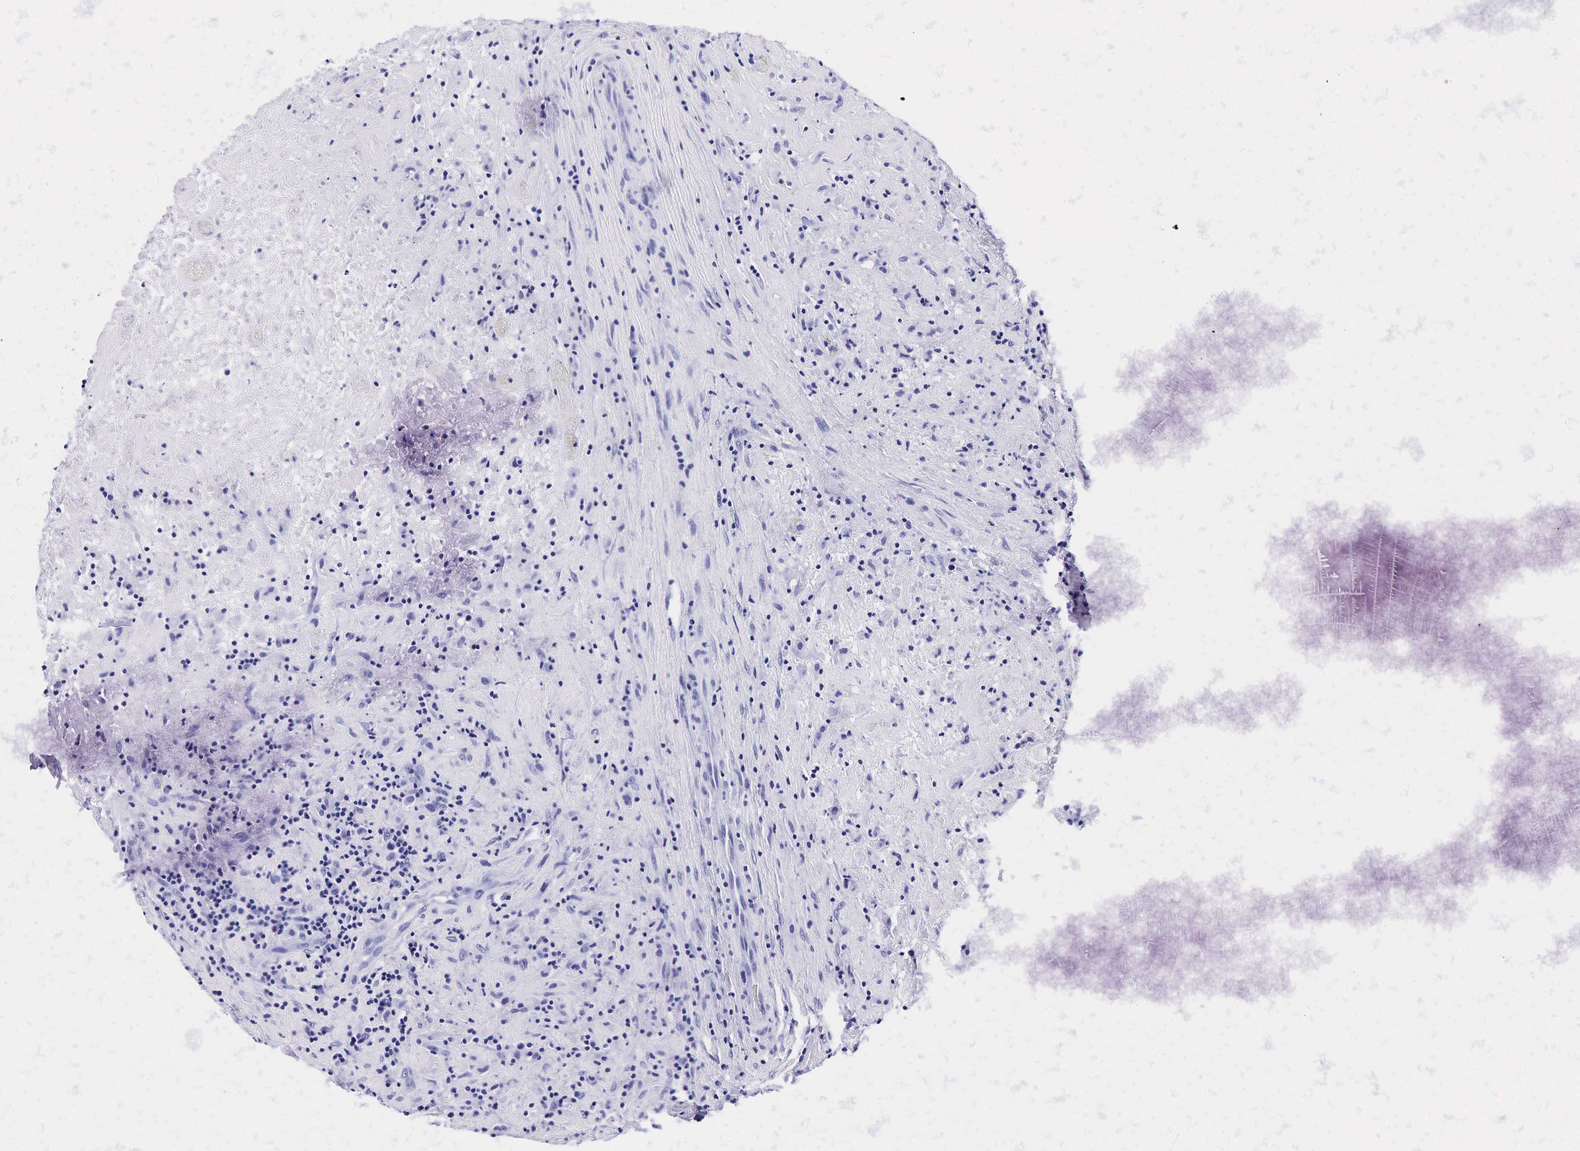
{"staining": {"intensity": "negative", "quantity": "none", "location": "none"}, "tissue": "lymphoma", "cell_type": "Tumor cells", "image_type": "cancer", "snomed": [{"axis": "morphology", "description": "Hodgkin's disease, NOS"}, {"axis": "topography", "description": "Lymph node"}], "caption": "Protein analysis of lymphoma demonstrates no significant positivity in tumor cells.", "gene": "KLK3", "patient": {"sex": "male", "age": 46}}